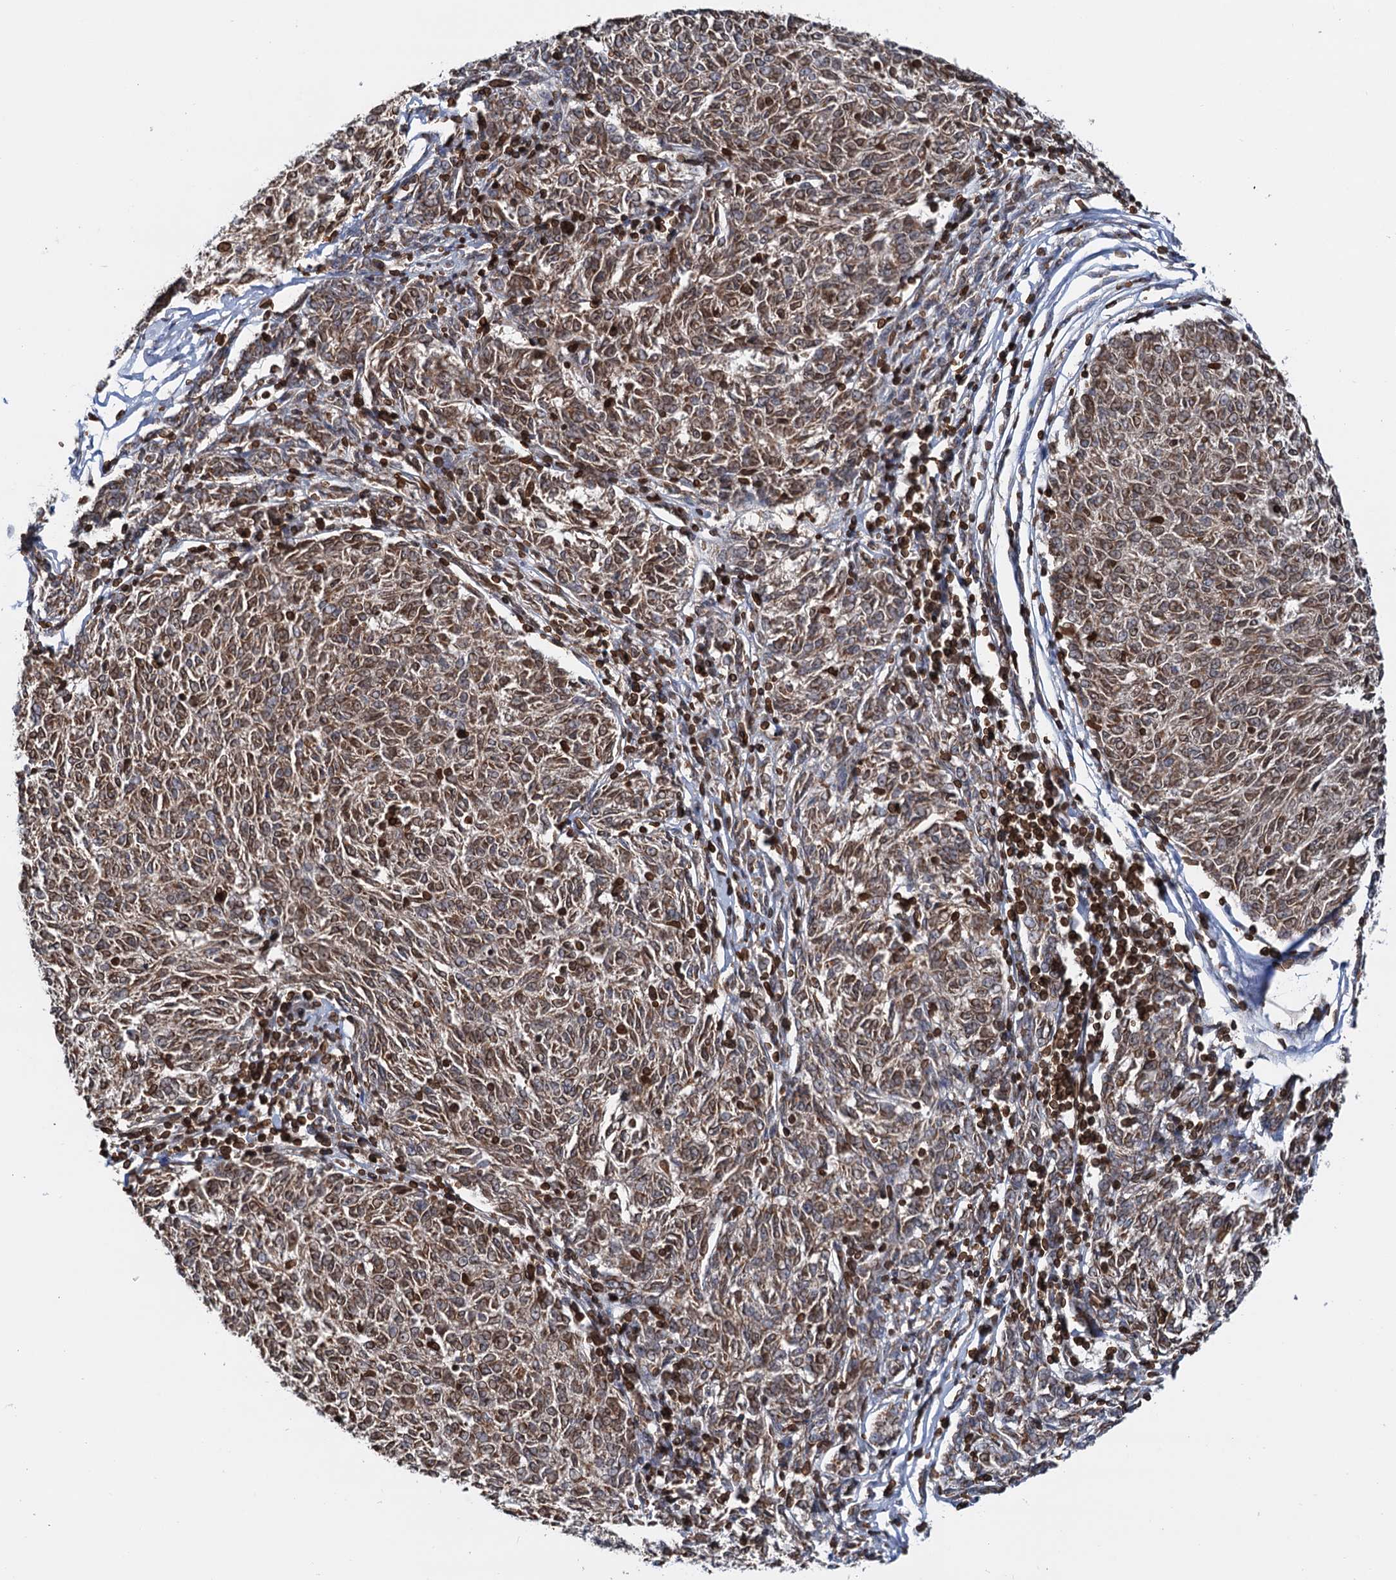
{"staining": {"intensity": "moderate", "quantity": ">75%", "location": "nuclear"}, "tissue": "melanoma", "cell_type": "Tumor cells", "image_type": "cancer", "snomed": [{"axis": "morphology", "description": "Malignant melanoma, NOS"}, {"axis": "topography", "description": "Skin"}], "caption": "Melanoma stained for a protein shows moderate nuclear positivity in tumor cells.", "gene": "ZC3H13", "patient": {"sex": "female", "age": 72}}